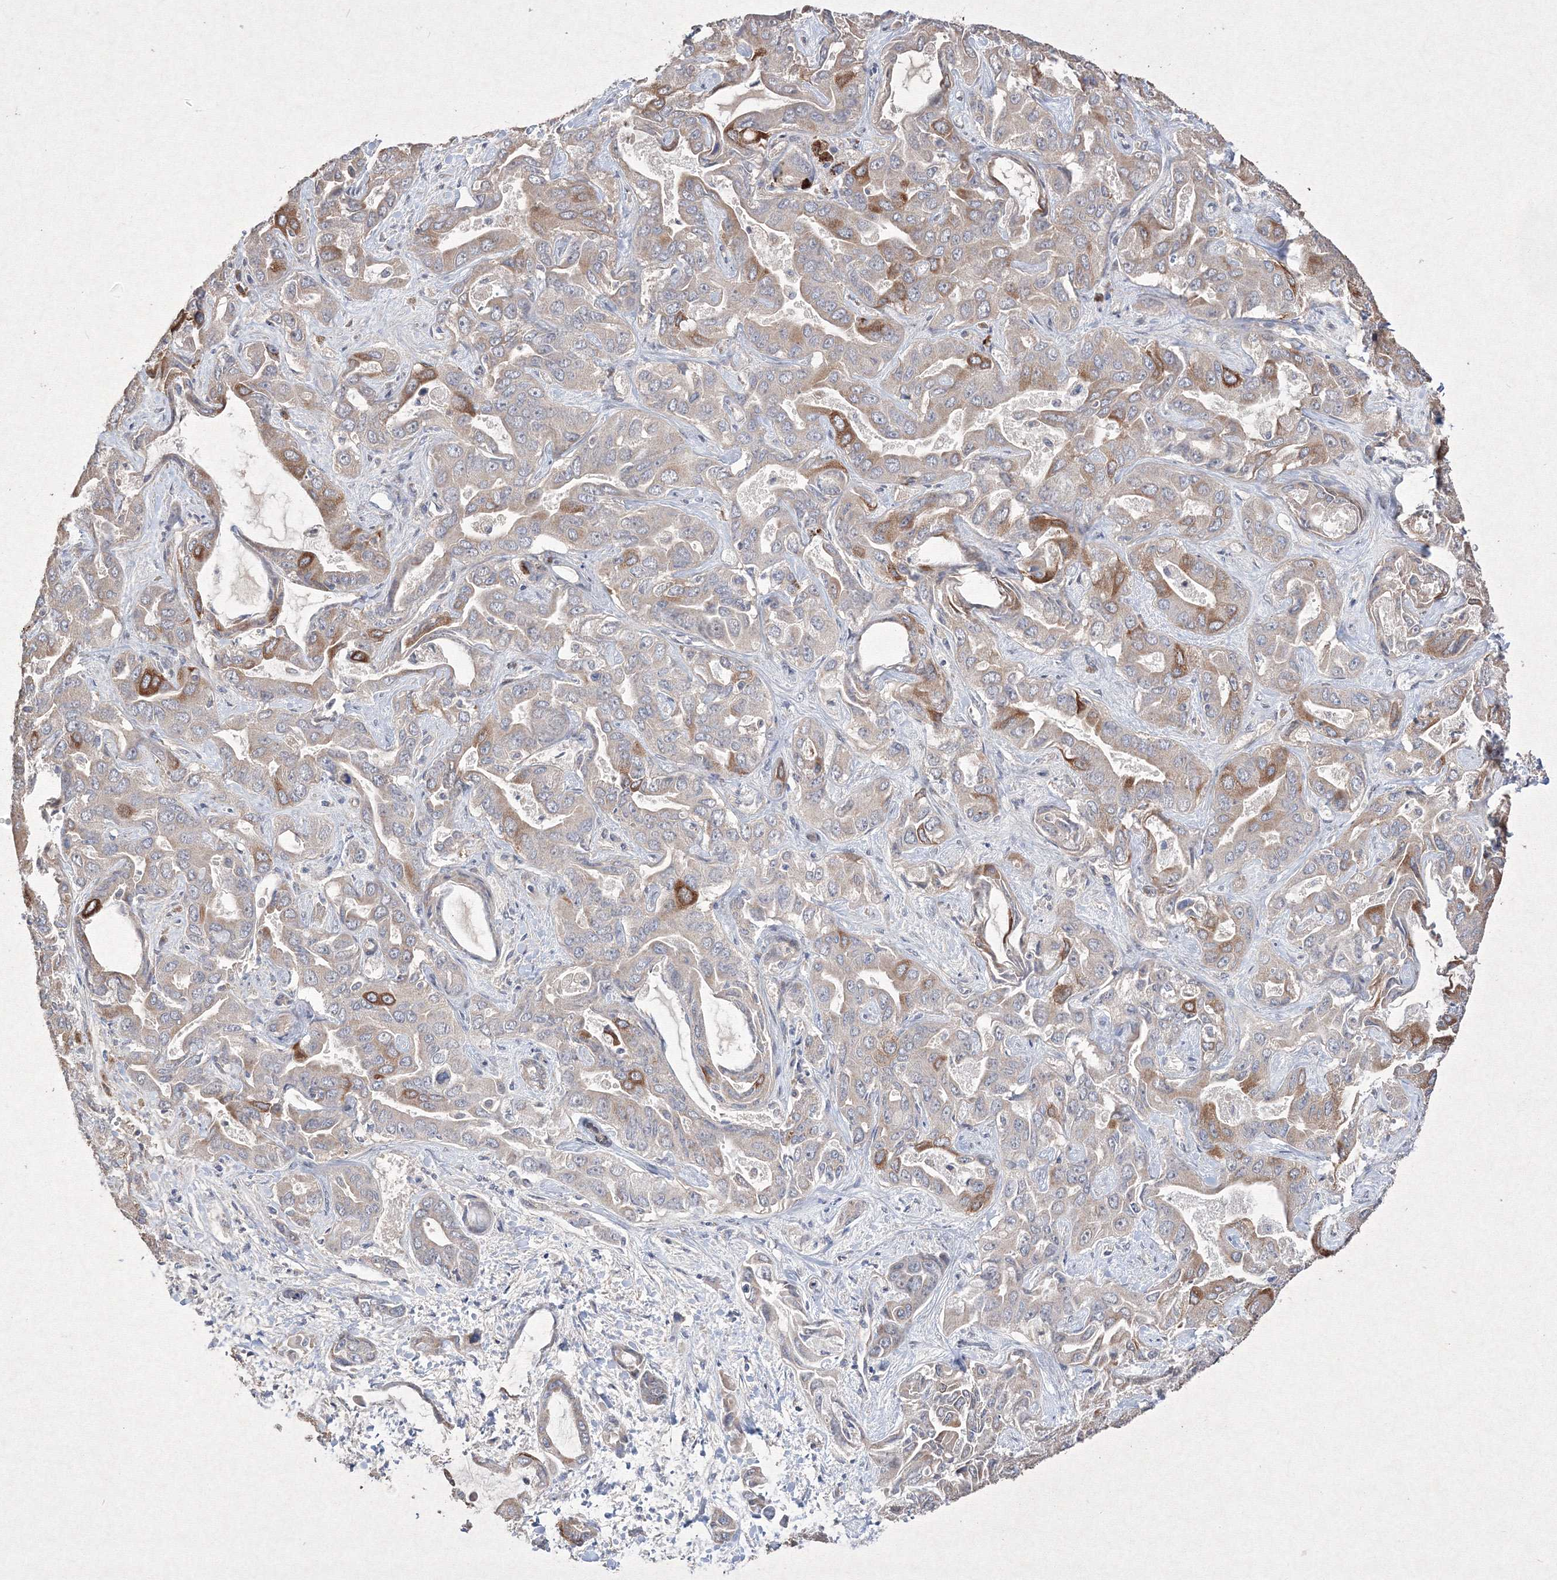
{"staining": {"intensity": "moderate", "quantity": "<25%", "location": "cytoplasmic/membranous"}, "tissue": "liver cancer", "cell_type": "Tumor cells", "image_type": "cancer", "snomed": [{"axis": "morphology", "description": "Cholangiocarcinoma"}, {"axis": "topography", "description": "Liver"}], "caption": "DAB (3,3'-diaminobenzidine) immunohistochemical staining of liver cholangiocarcinoma displays moderate cytoplasmic/membranous protein staining in approximately <25% of tumor cells.", "gene": "GRSF1", "patient": {"sex": "female", "age": 52}}